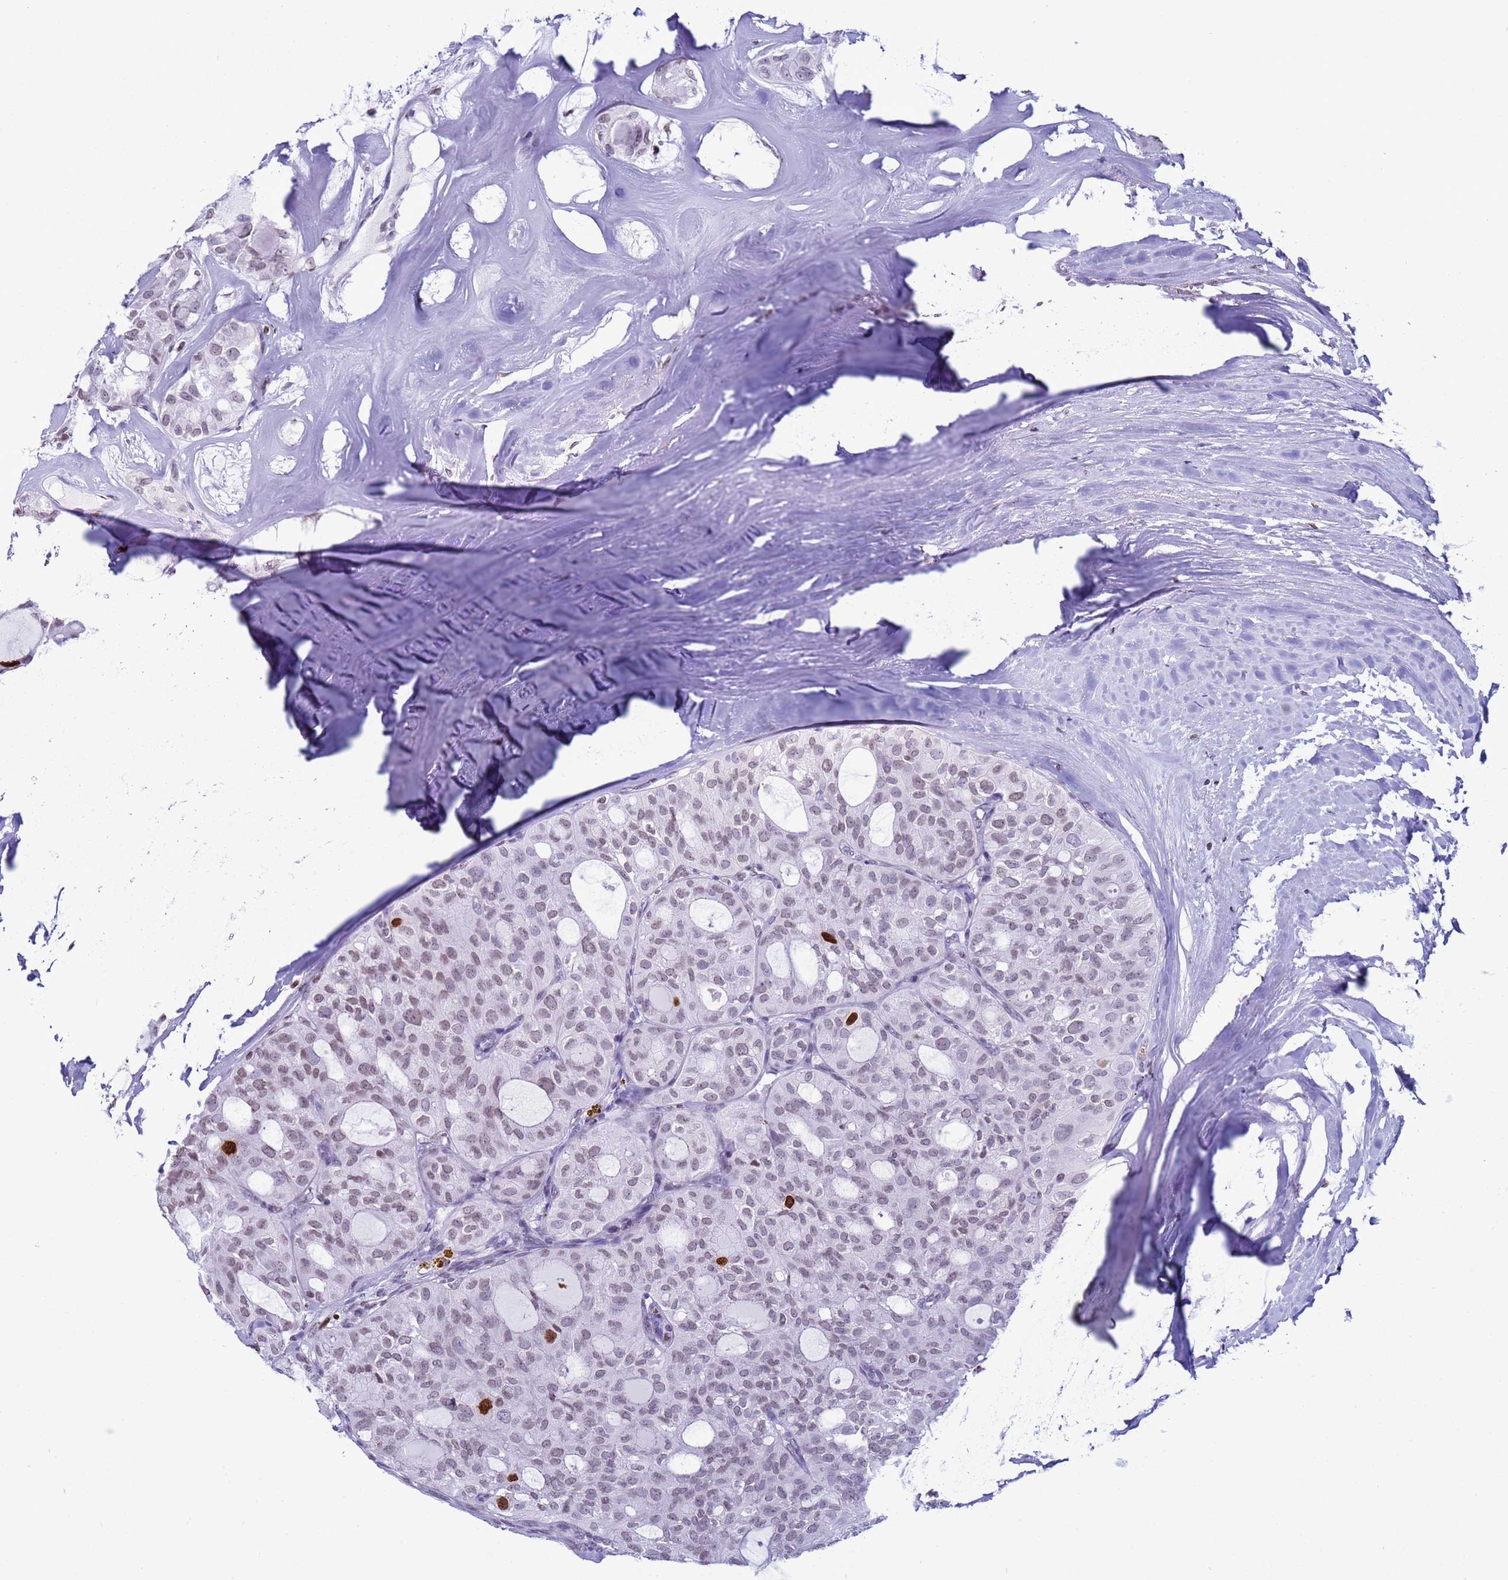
{"staining": {"intensity": "strong", "quantity": "<25%", "location": "nuclear"}, "tissue": "thyroid cancer", "cell_type": "Tumor cells", "image_type": "cancer", "snomed": [{"axis": "morphology", "description": "Follicular adenoma carcinoma, NOS"}, {"axis": "topography", "description": "Thyroid gland"}], "caption": "DAB (3,3'-diaminobenzidine) immunohistochemical staining of follicular adenoma carcinoma (thyroid) reveals strong nuclear protein positivity in approximately <25% of tumor cells.", "gene": "H4C8", "patient": {"sex": "male", "age": 75}}